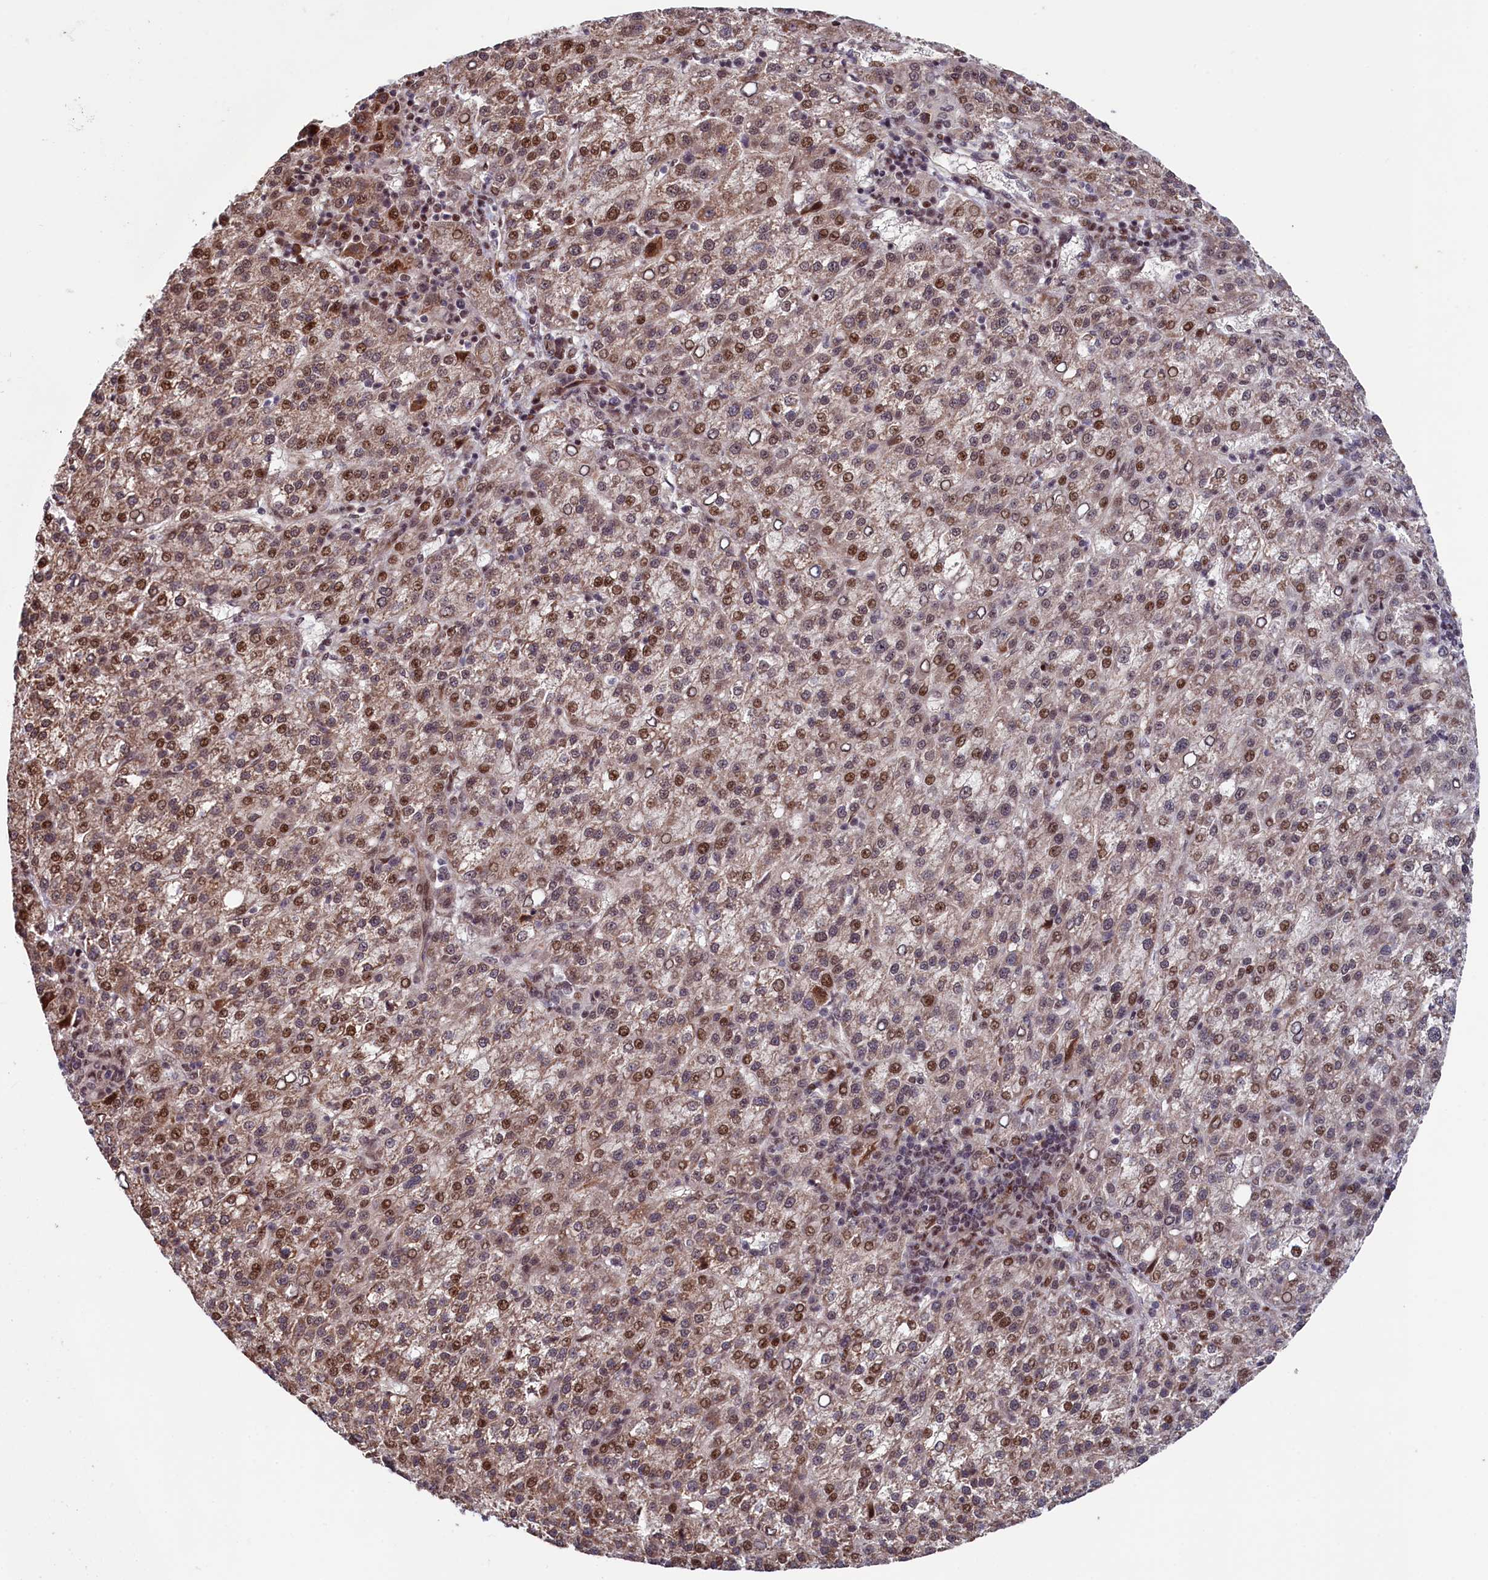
{"staining": {"intensity": "moderate", "quantity": ">75%", "location": "nuclear"}, "tissue": "liver cancer", "cell_type": "Tumor cells", "image_type": "cancer", "snomed": [{"axis": "morphology", "description": "Carcinoma, Hepatocellular, NOS"}, {"axis": "topography", "description": "Liver"}], "caption": "About >75% of tumor cells in hepatocellular carcinoma (liver) display moderate nuclear protein expression as visualized by brown immunohistochemical staining.", "gene": "LEO1", "patient": {"sex": "female", "age": 58}}